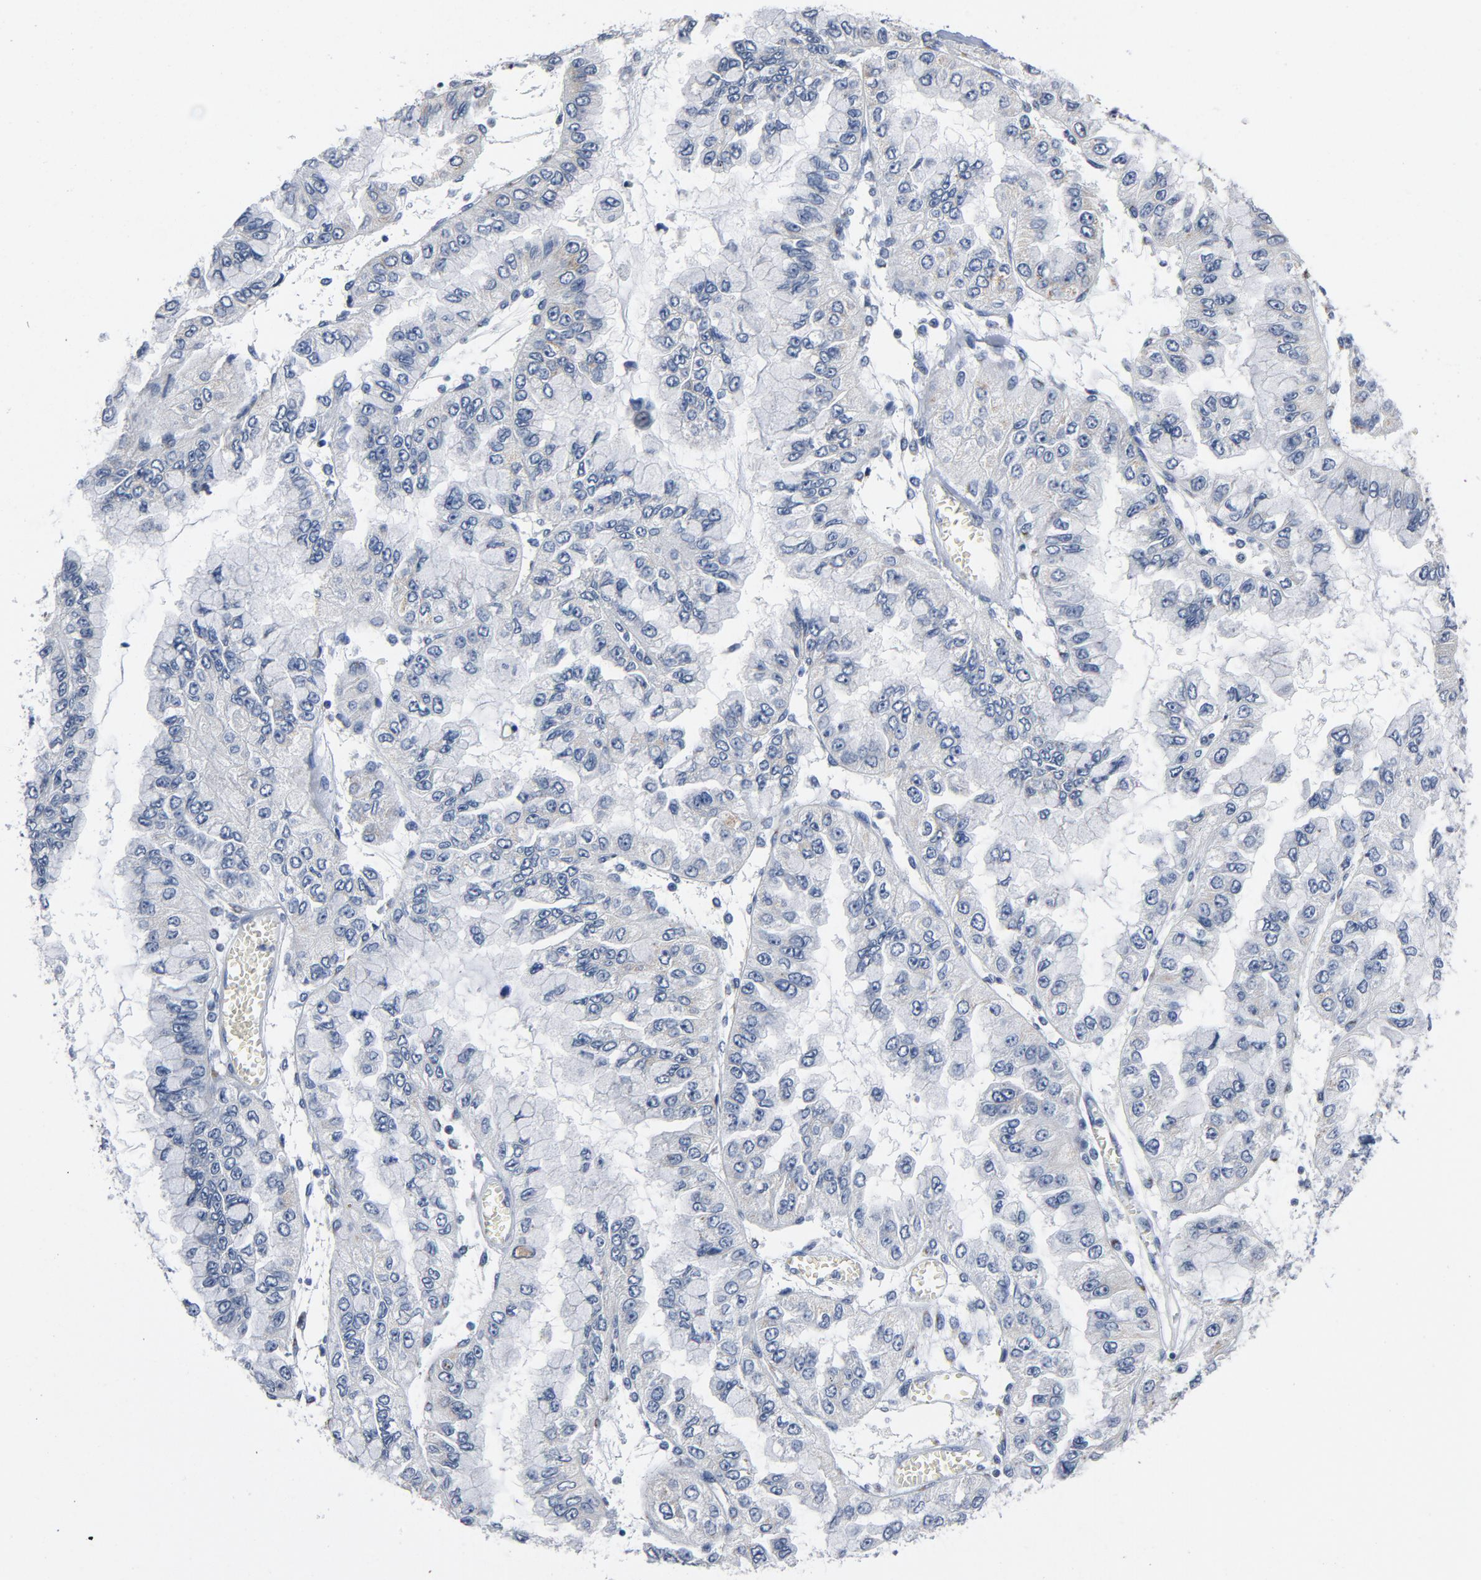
{"staining": {"intensity": "weak", "quantity": "25%-75%", "location": "cytoplasmic/membranous"}, "tissue": "liver cancer", "cell_type": "Tumor cells", "image_type": "cancer", "snomed": [{"axis": "morphology", "description": "Cholangiocarcinoma"}, {"axis": "topography", "description": "Liver"}], "caption": "Protein staining of cholangiocarcinoma (liver) tissue exhibits weak cytoplasmic/membranous staining in approximately 25%-75% of tumor cells. The staining is performed using DAB brown chromogen to label protein expression. The nuclei are counter-stained blue using hematoxylin.", "gene": "YIPF6", "patient": {"sex": "female", "age": 79}}